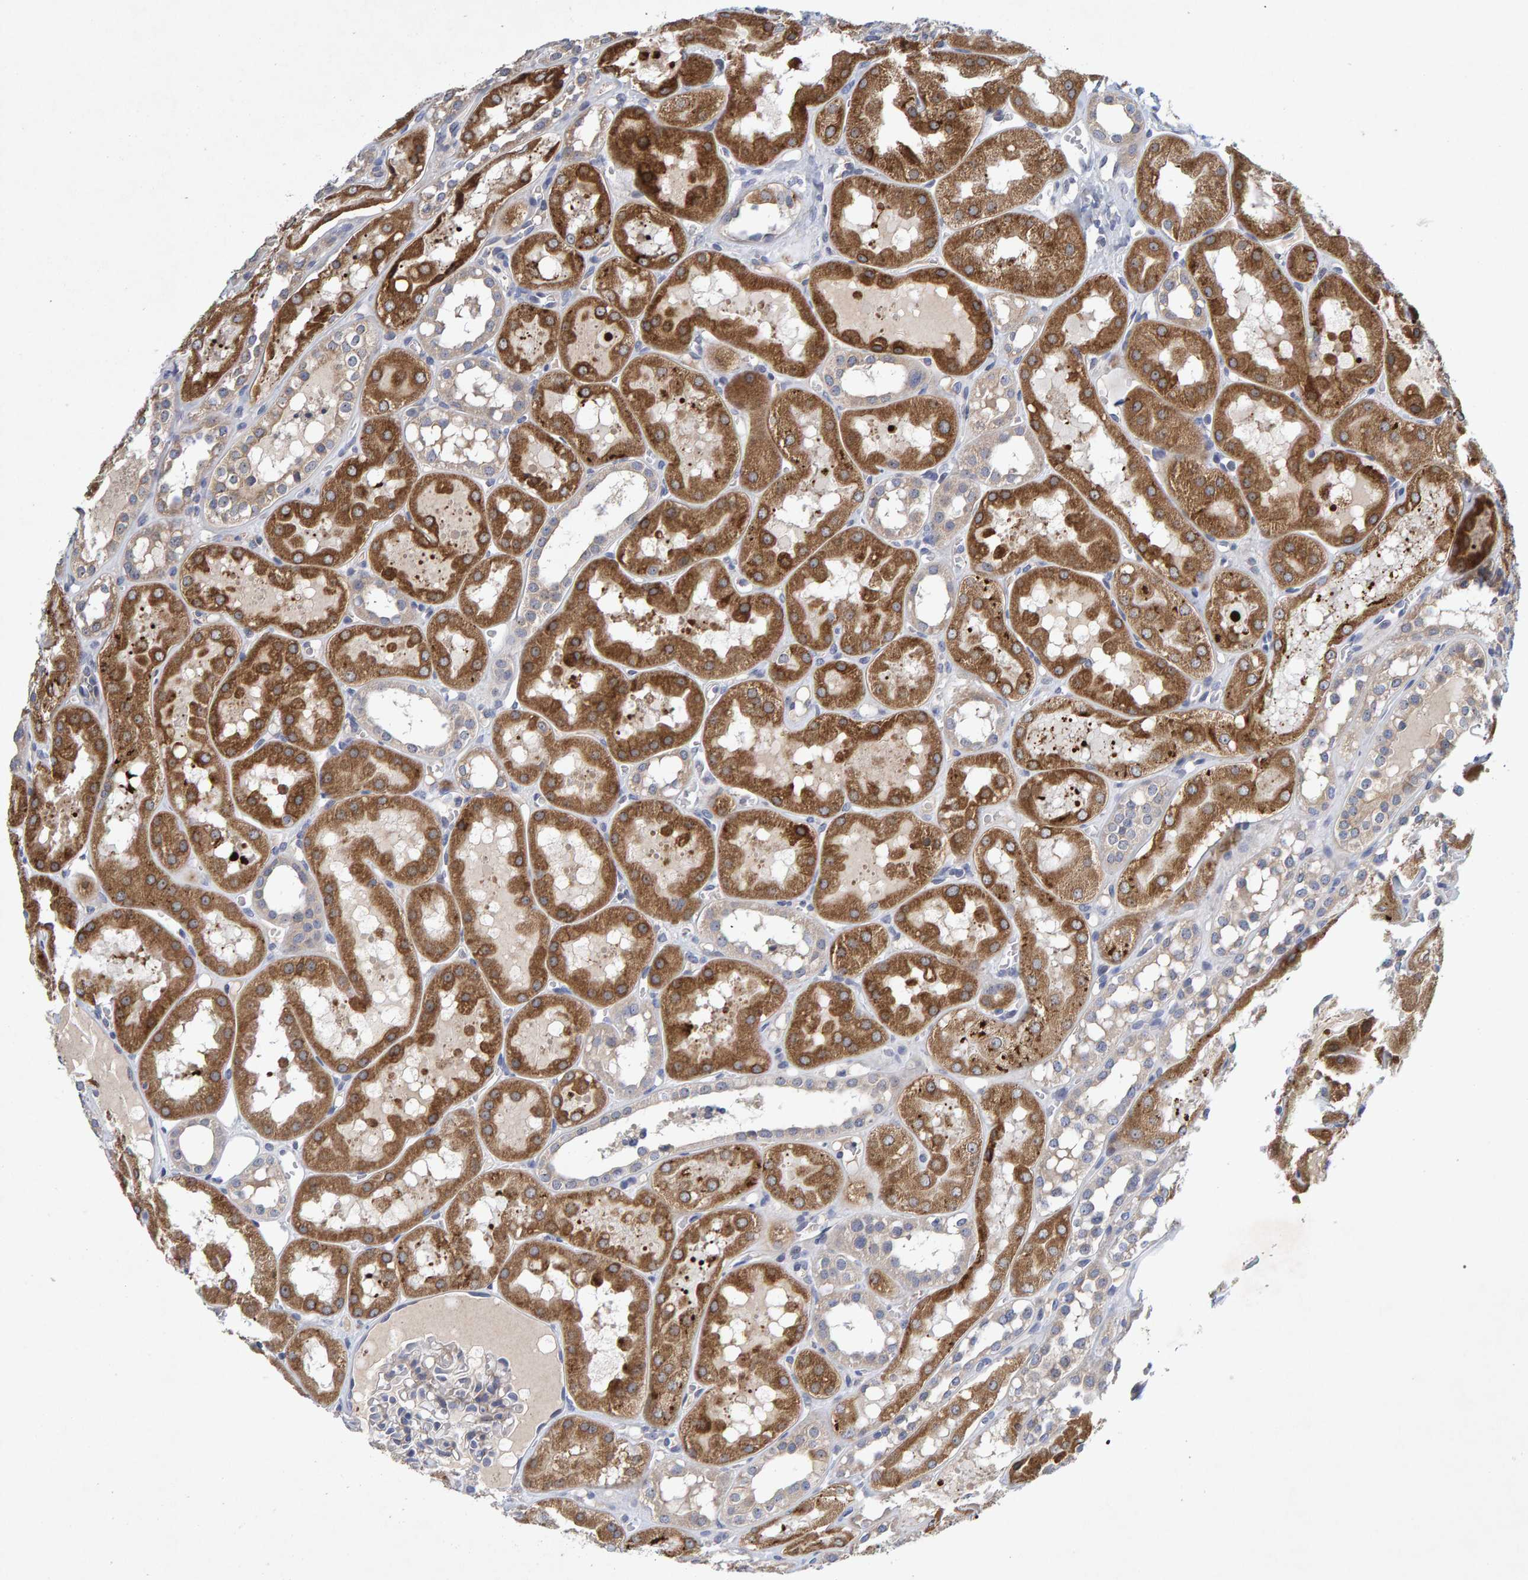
{"staining": {"intensity": "weak", "quantity": "<25%", "location": "cytoplasmic/membranous"}, "tissue": "kidney", "cell_type": "Cells in glomeruli", "image_type": "normal", "snomed": [{"axis": "morphology", "description": "Normal tissue, NOS"}, {"axis": "topography", "description": "Kidney"}, {"axis": "topography", "description": "Urinary bladder"}], "caption": "A high-resolution micrograph shows immunohistochemistry staining of benign kidney, which displays no significant expression in cells in glomeruli.", "gene": "ZNF77", "patient": {"sex": "male", "age": 16}}